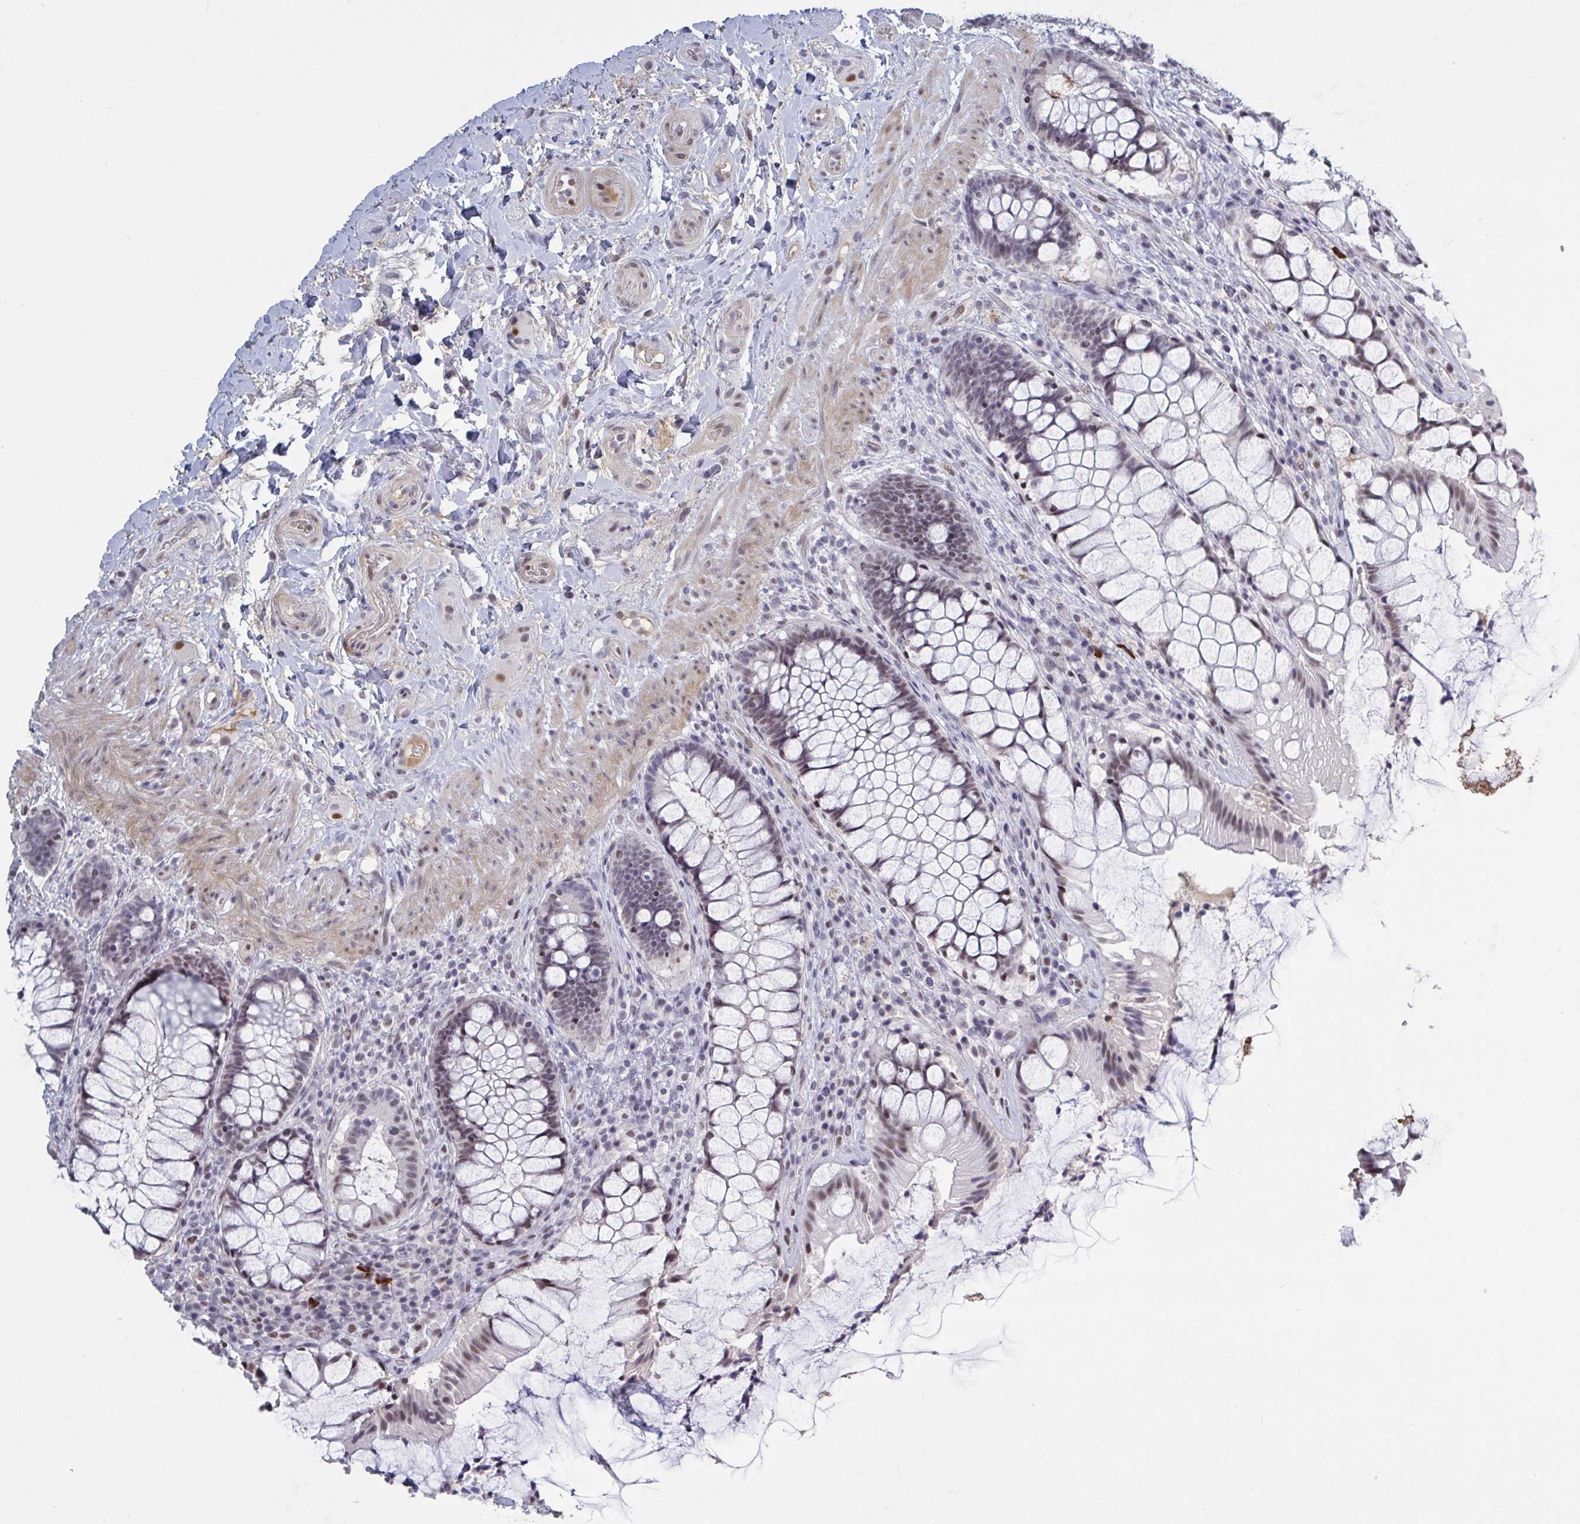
{"staining": {"intensity": "moderate", "quantity": "25%-75%", "location": "nuclear"}, "tissue": "rectum", "cell_type": "Glandular cells", "image_type": "normal", "snomed": [{"axis": "morphology", "description": "Normal tissue, NOS"}, {"axis": "topography", "description": "Rectum"}], "caption": "Moderate nuclear staining for a protein is identified in approximately 25%-75% of glandular cells of unremarkable rectum using immunohistochemistry (IHC).", "gene": "BCL7B", "patient": {"sex": "female", "age": 58}}